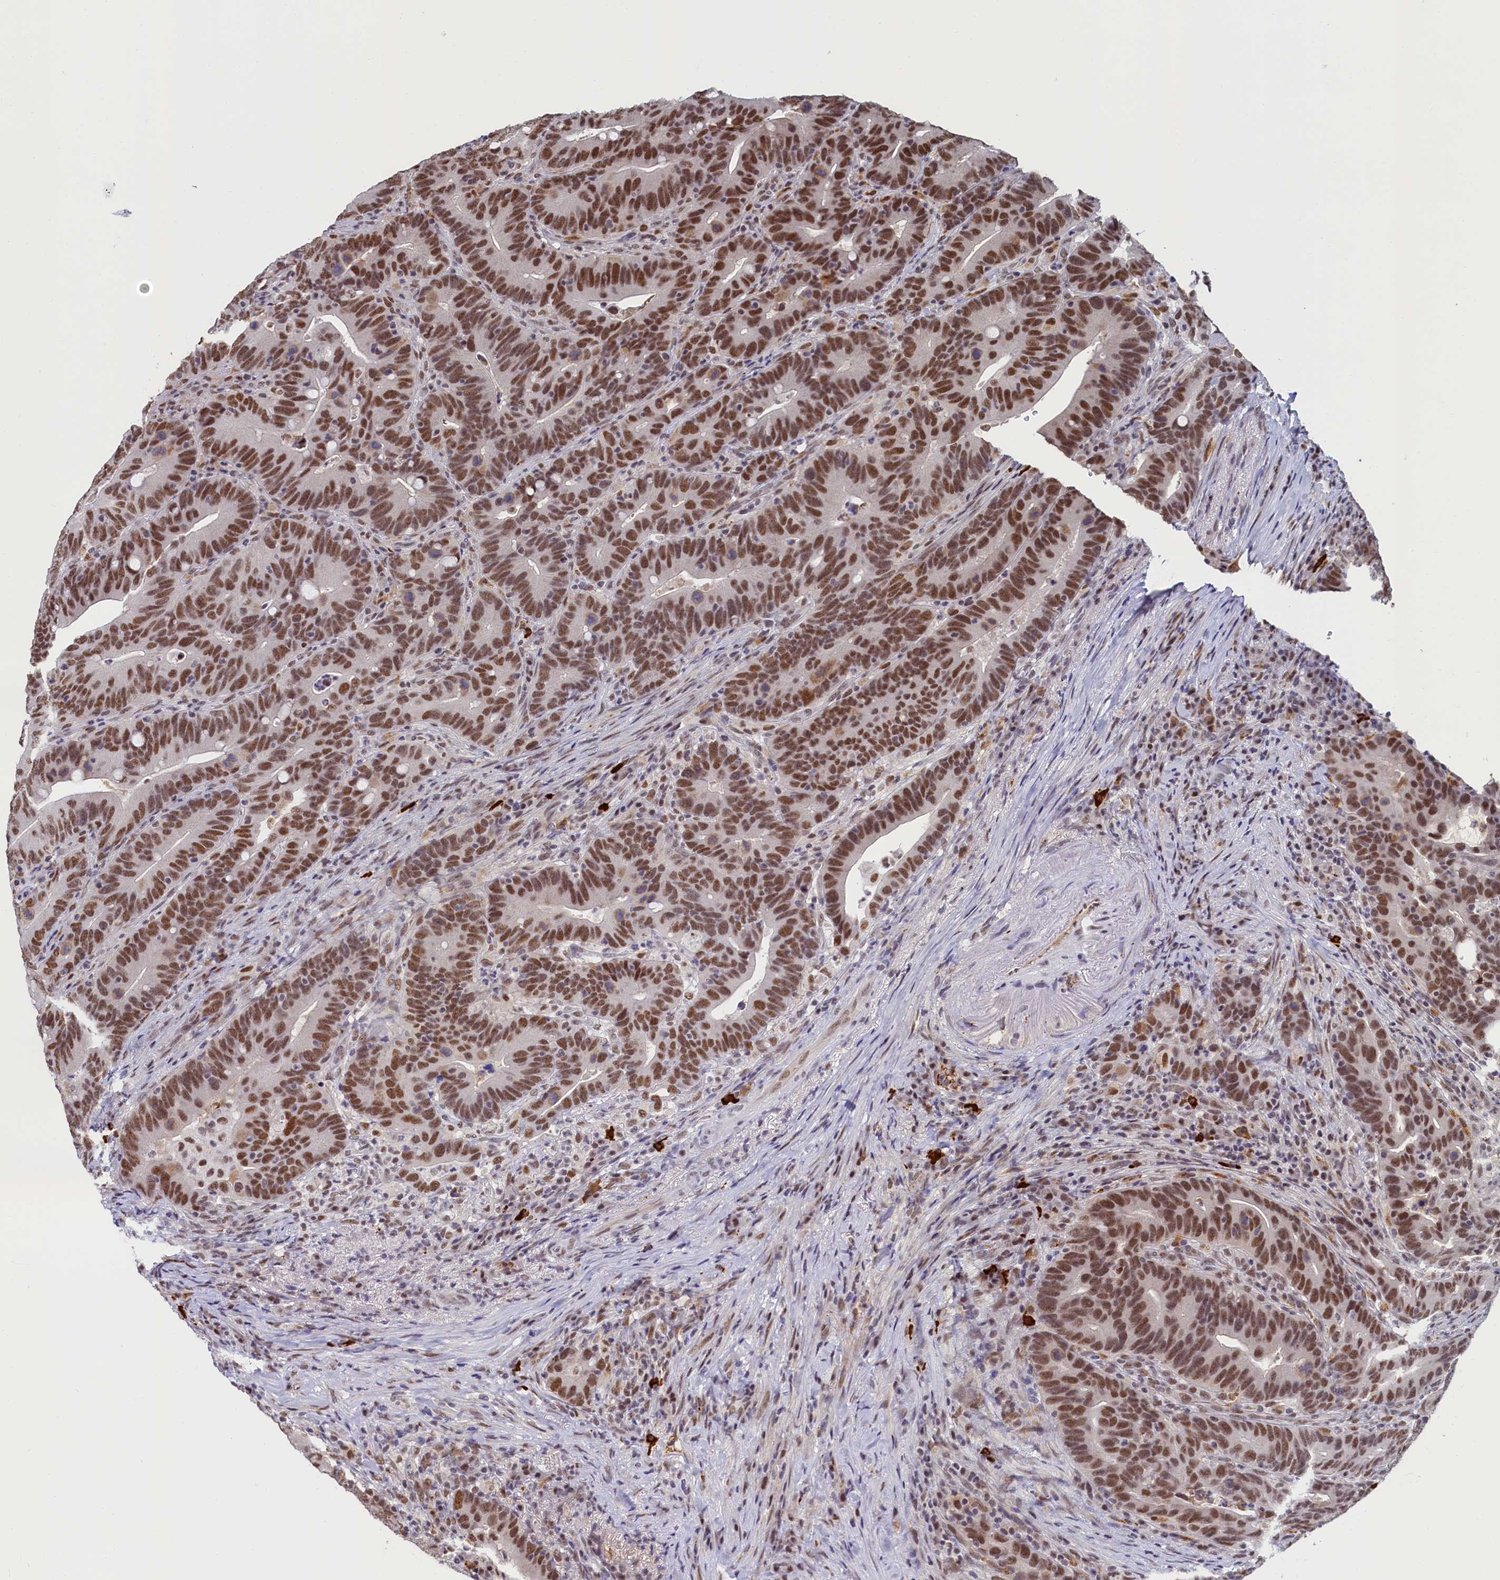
{"staining": {"intensity": "moderate", "quantity": ">75%", "location": "nuclear"}, "tissue": "colorectal cancer", "cell_type": "Tumor cells", "image_type": "cancer", "snomed": [{"axis": "morphology", "description": "Adenocarcinoma, NOS"}, {"axis": "topography", "description": "Colon"}], "caption": "About >75% of tumor cells in human colorectal adenocarcinoma exhibit moderate nuclear protein expression as visualized by brown immunohistochemical staining.", "gene": "INTS14", "patient": {"sex": "female", "age": 66}}